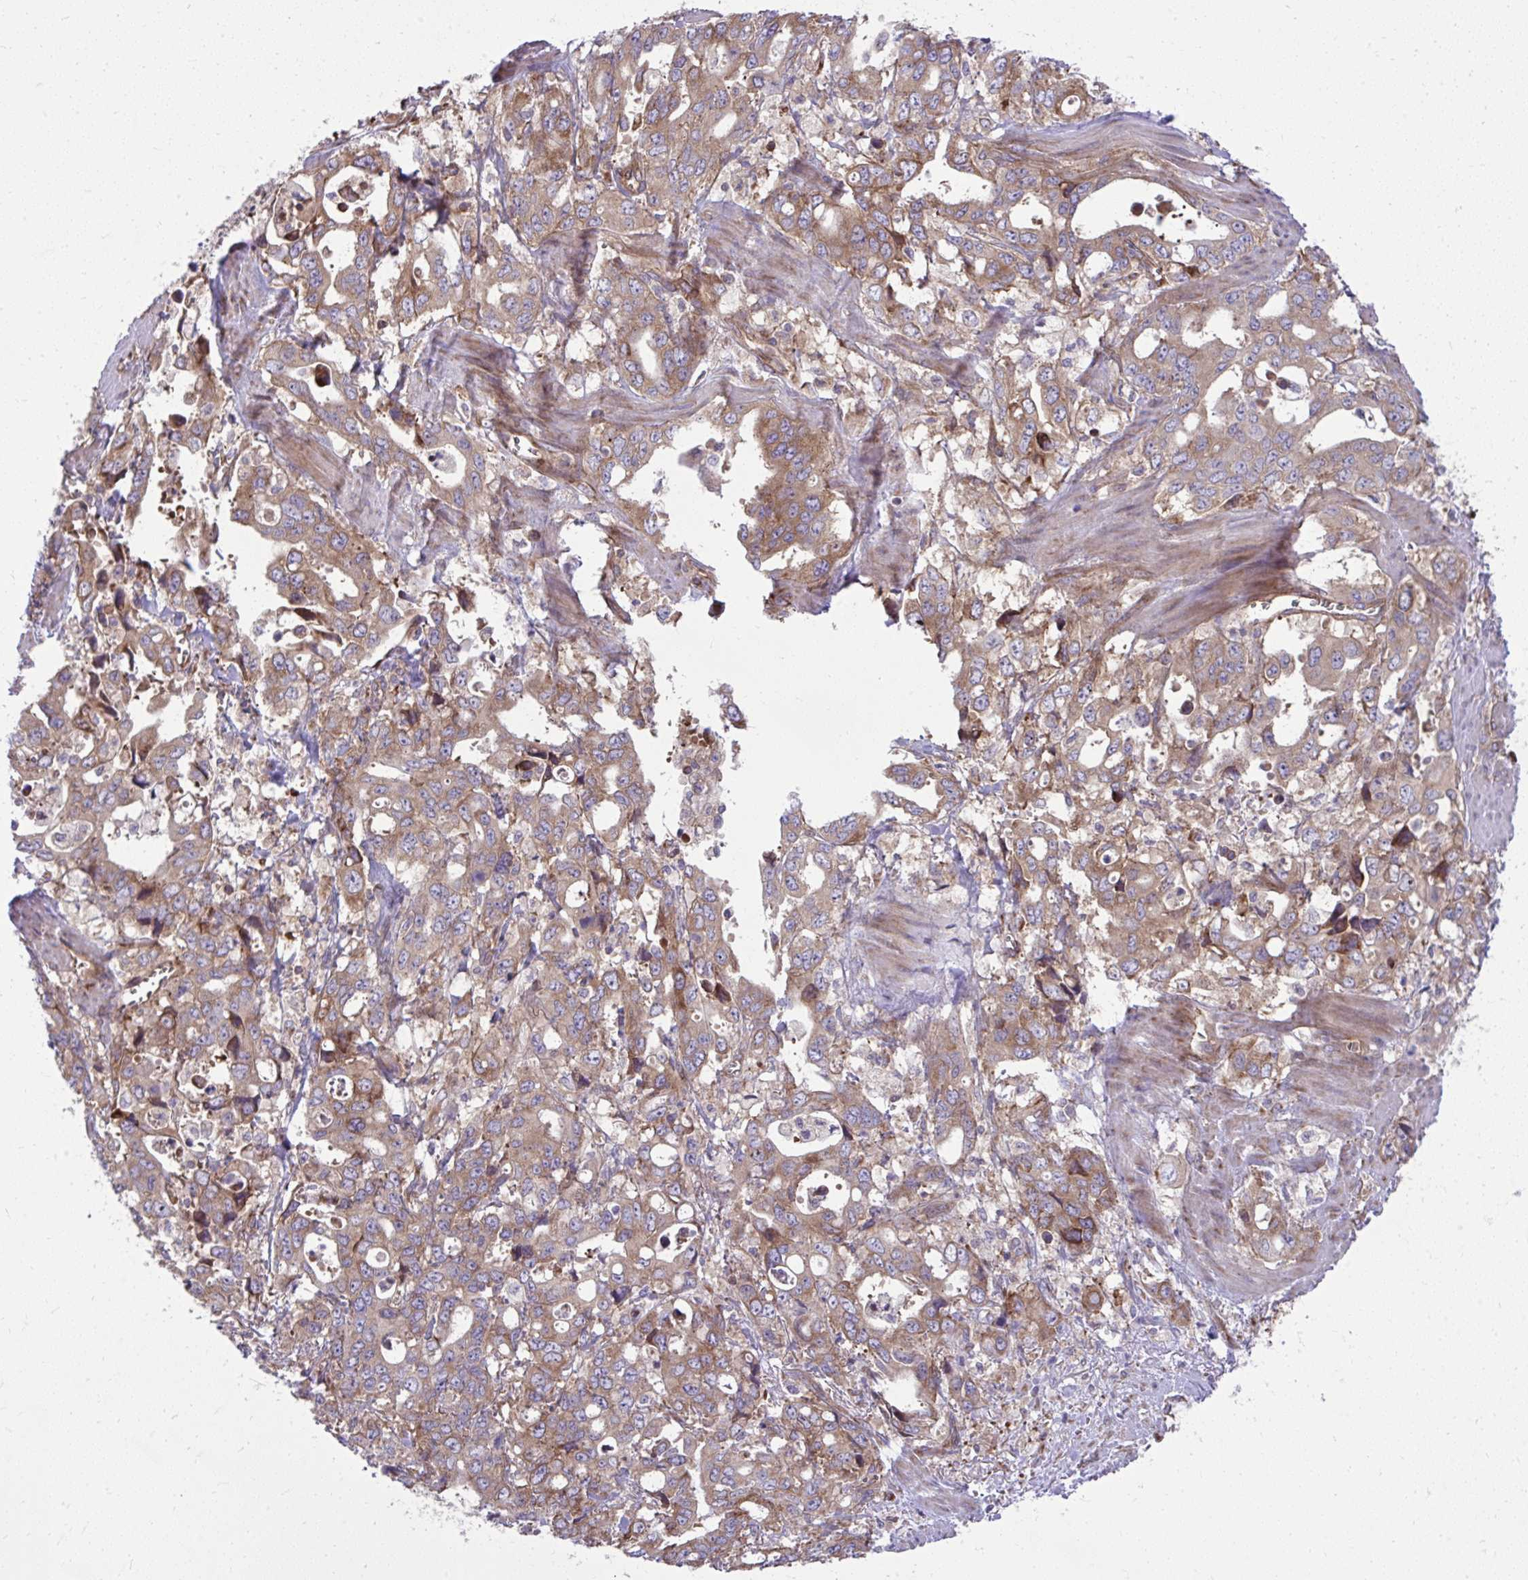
{"staining": {"intensity": "moderate", "quantity": ">75%", "location": "cytoplasmic/membranous"}, "tissue": "stomach cancer", "cell_type": "Tumor cells", "image_type": "cancer", "snomed": [{"axis": "morphology", "description": "Adenocarcinoma, NOS"}, {"axis": "topography", "description": "Stomach, upper"}], "caption": "Protein expression by IHC exhibits moderate cytoplasmic/membranous staining in about >75% of tumor cells in stomach adenocarcinoma. Using DAB (brown) and hematoxylin (blue) stains, captured at high magnification using brightfield microscopy.", "gene": "NMNAT3", "patient": {"sex": "male", "age": 74}}